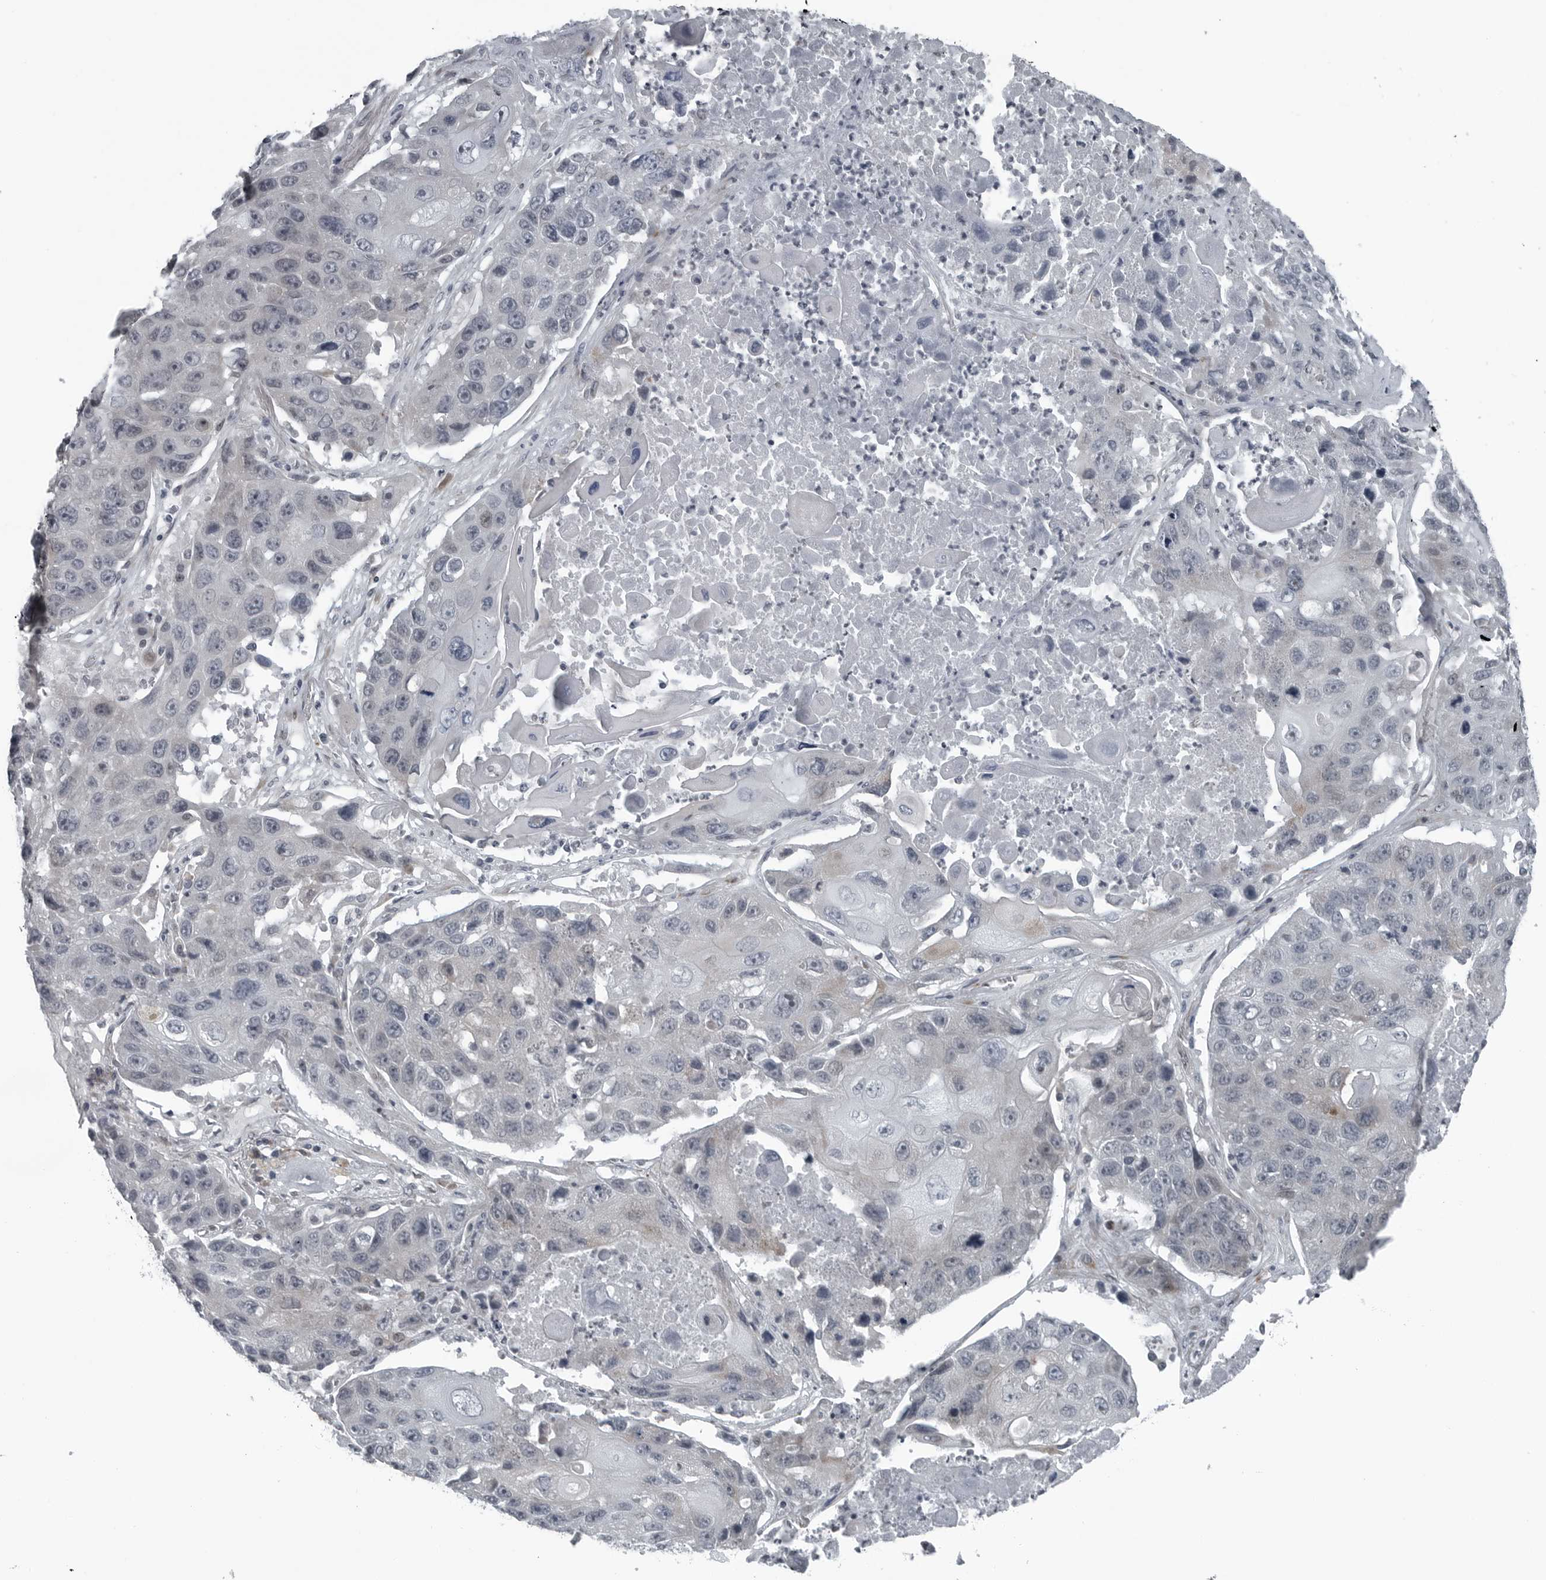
{"staining": {"intensity": "negative", "quantity": "none", "location": "none"}, "tissue": "lung cancer", "cell_type": "Tumor cells", "image_type": "cancer", "snomed": [{"axis": "morphology", "description": "Squamous cell carcinoma, NOS"}, {"axis": "topography", "description": "Lung"}], "caption": "Image shows no significant protein positivity in tumor cells of squamous cell carcinoma (lung). (Stains: DAB IHC with hematoxylin counter stain, Microscopy: brightfield microscopy at high magnification).", "gene": "DNAAF11", "patient": {"sex": "male", "age": 61}}